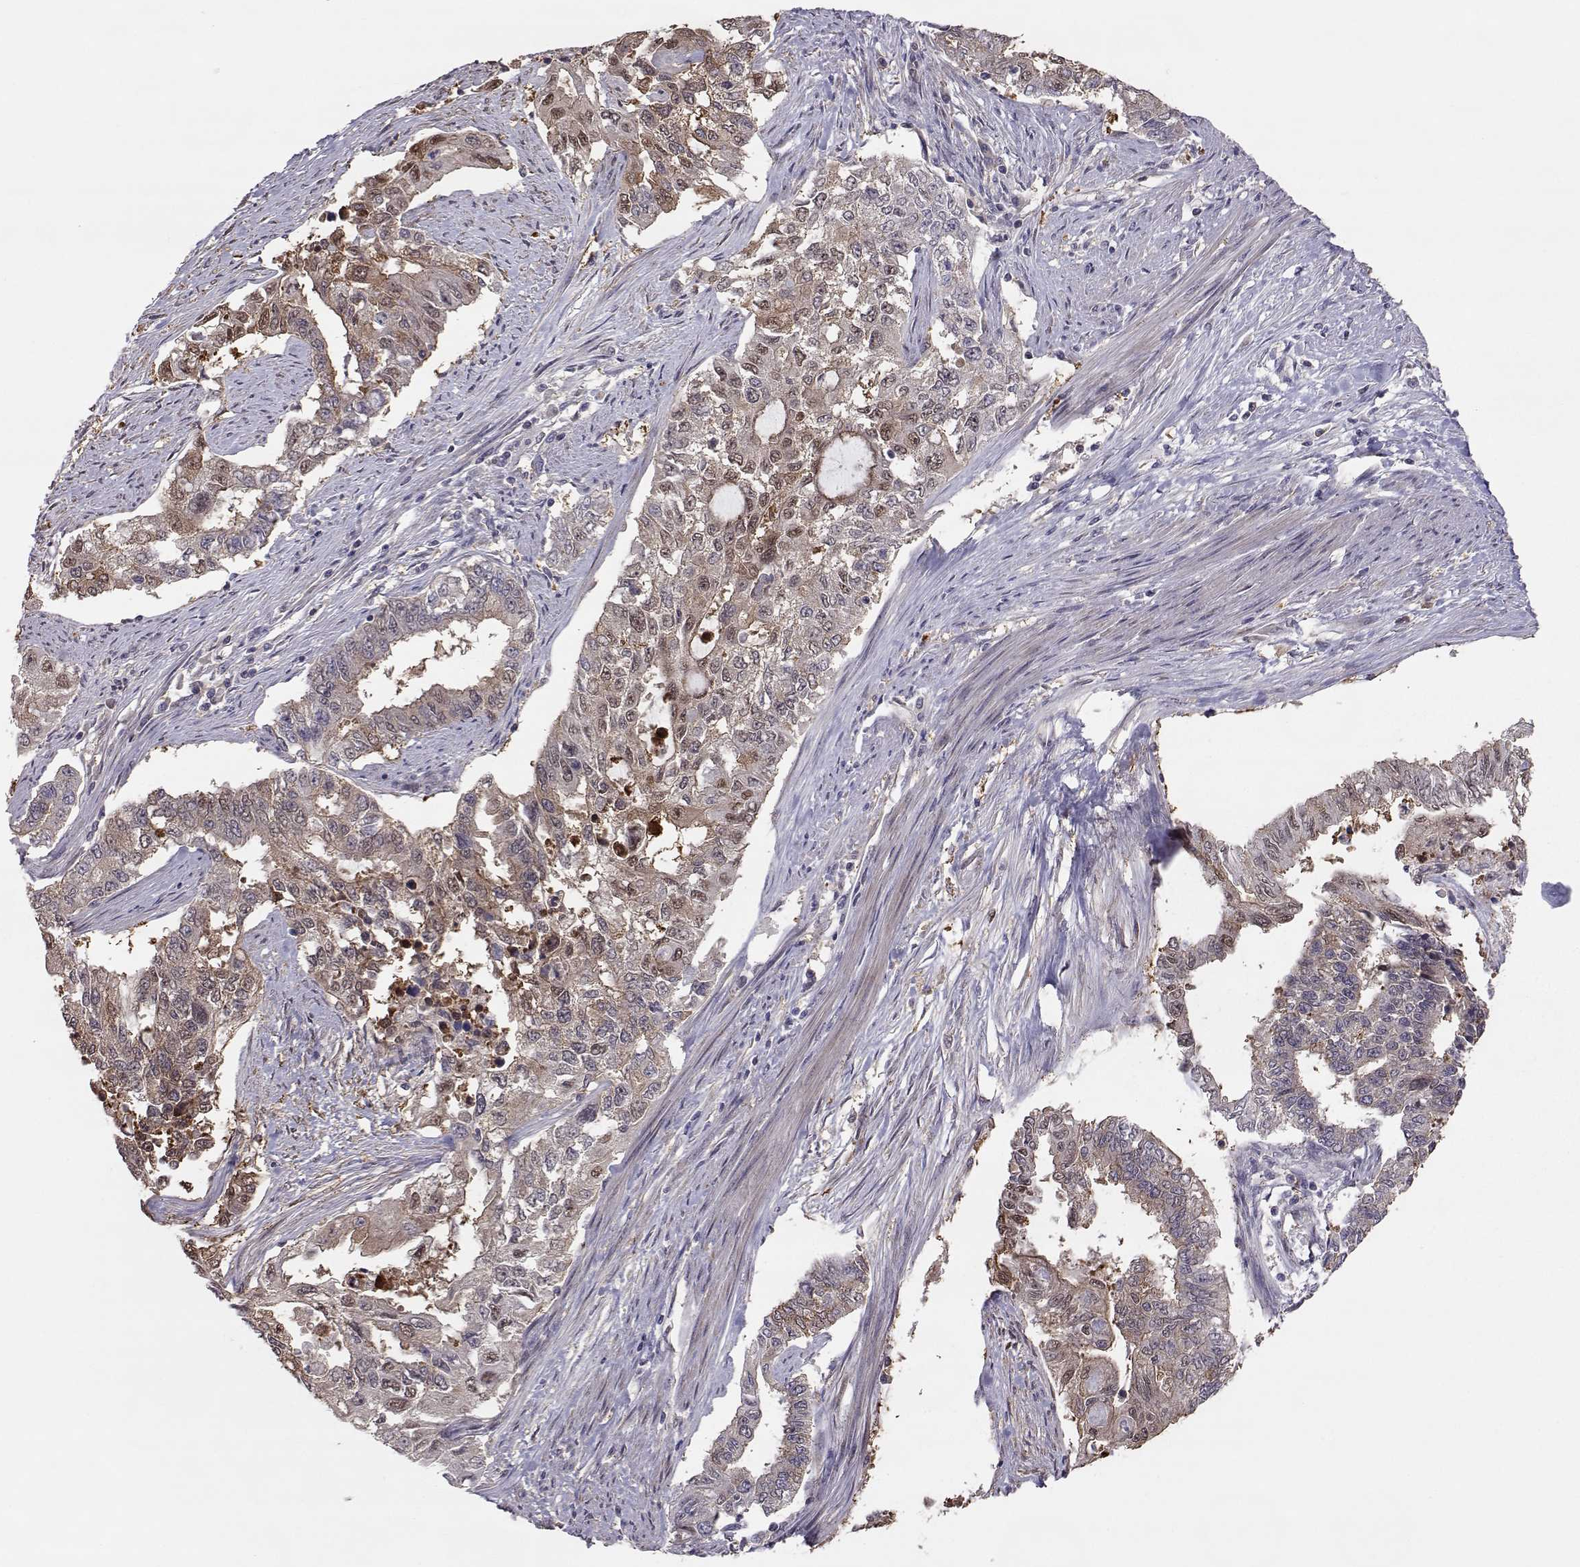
{"staining": {"intensity": "weak", "quantity": ">75%", "location": "cytoplasmic/membranous"}, "tissue": "endometrial cancer", "cell_type": "Tumor cells", "image_type": "cancer", "snomed": [{"axis": "morphology", "description": "Adenocarcinoma, NOS"}, {"axis": "topography", "description": "Uterus"}], "caption": "This photomicrograph reveals immunohistochemistry staining of endometrial cancer (adenocarcinoma), with low weak cytoplasmic/membranous positivity in approximately >75% of tumor cells.", "gene": "NCAM2", "patient": {"sex": "female", "age": 59}}